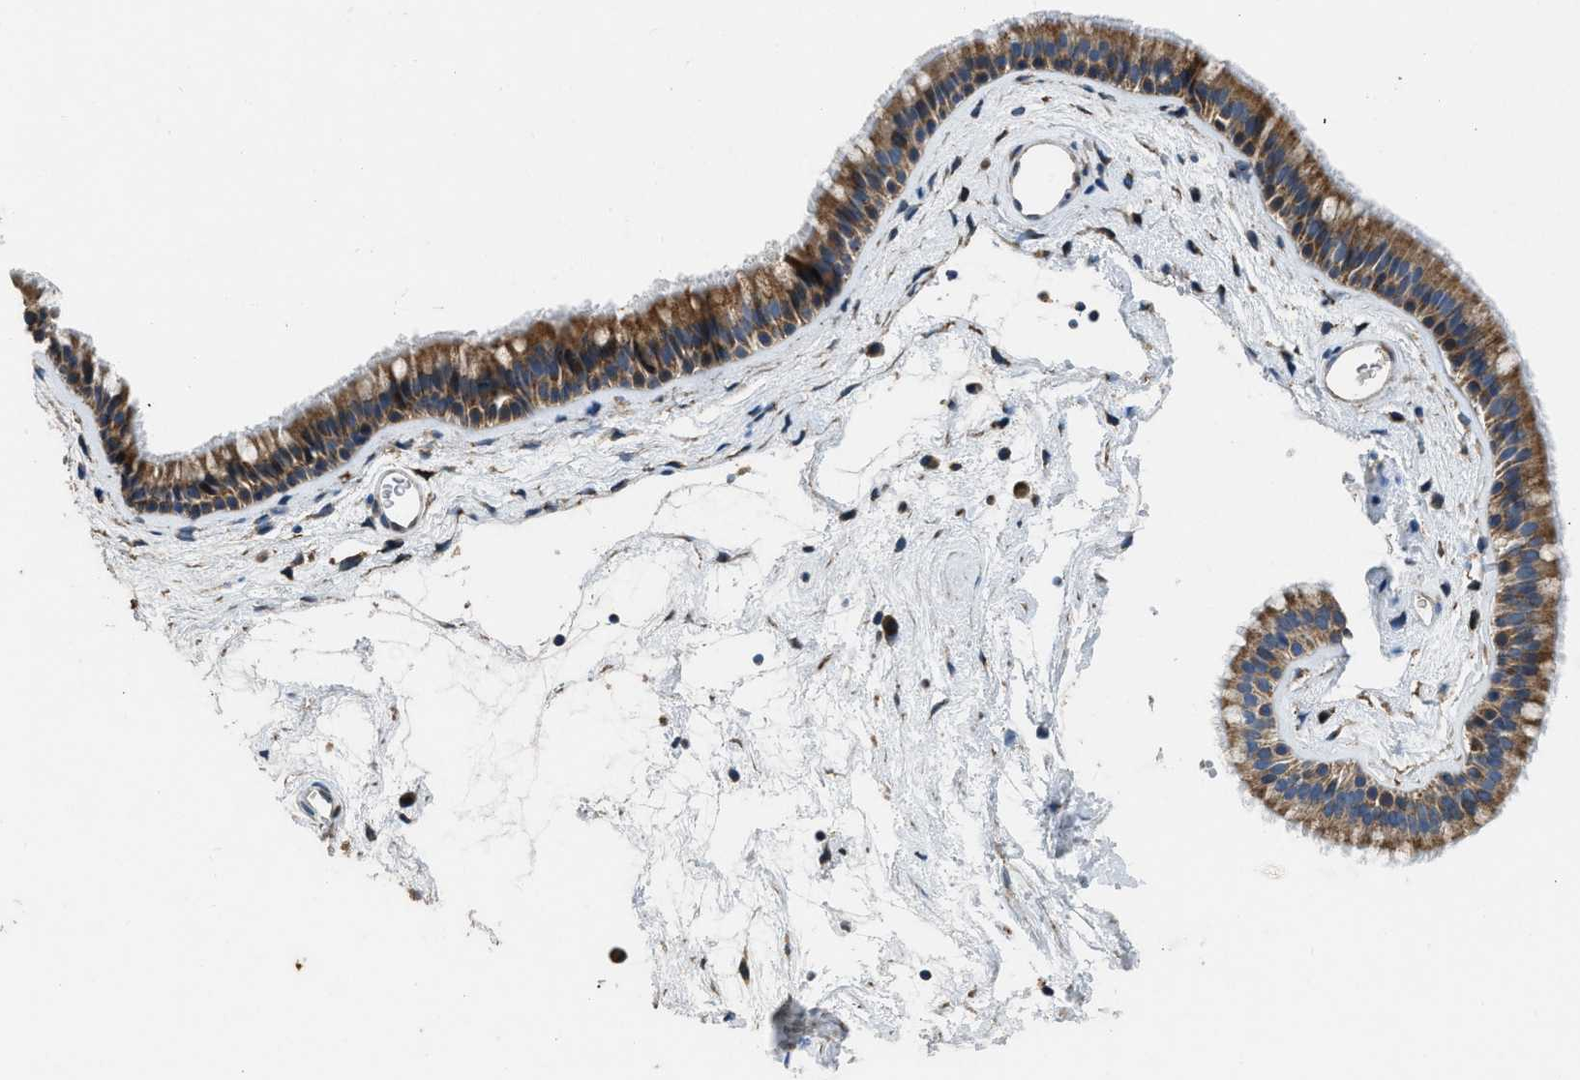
{"staining": {"intensity": "moderate", "quantity": ">75%", "location": "cytoplasmic/membranous"}, "tissue": "nasopharynx", "cell_type": "Respiratory epithelial cells", "image_type": "normal", "snomed": [{"axis": "morphology", "description": "Normal tissue, NOS"}, {"axis": "morphology", "description": "Inflammation, NOS"}, {"axis": "topography", "description": "Nasopharynx"}], "caption": "A brown stain labels moderate cytoplasmic/membranous staining of a protein in respiratory epithelial cells of unremarkable nasopharynx. Immunohistochemistry stains the protein in brown and the nuclei are stained blue.", "gene": "TMEM150A", "patient": {"sex": "male", "age": 48}}